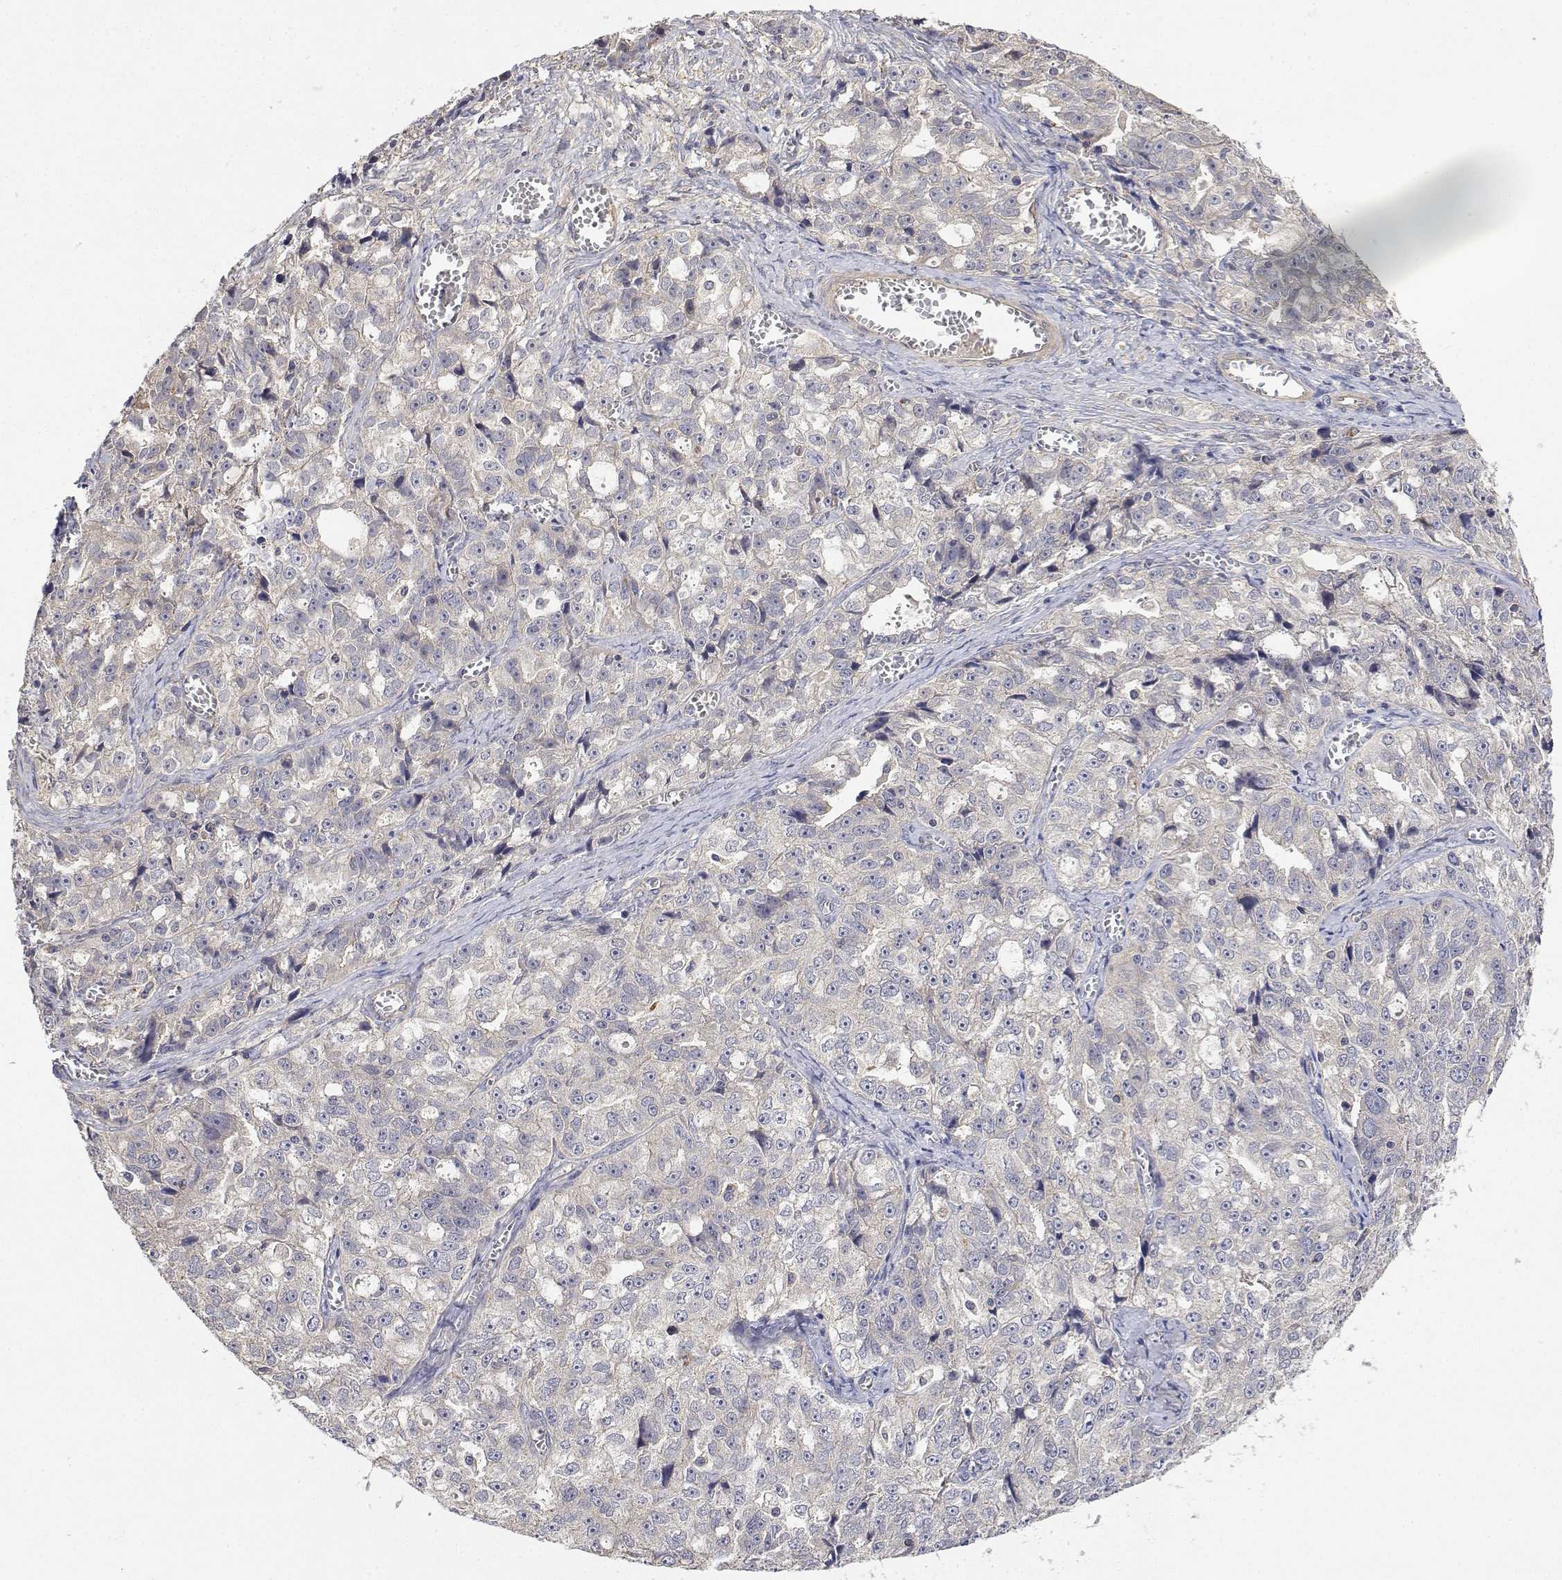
{"staining": {"intensity": "negative", "quantity": "none", "location": "none"}, "tissue": "ovarian cancer", "cell_type": "Tumor cells", "image_type": "cancer", "snomed": [{"axis": "morphology", "description": "Cystadenocarcinoma, serous, NOS"}, {"axis": "topography", "description": "Ovary"}], "caption": "This is a photomicrograph of immunohistochemistry staining of ovarian cancer (serous cystadenocarcinoma), which shows no expression in tumor cells. (Brightfield microscopy of DAB (3,3'-diaminobenzidine) immunohistochemistry at high magnification).", "gene": "LONRF3", "patient": {"sex": "female", "age": 51}}